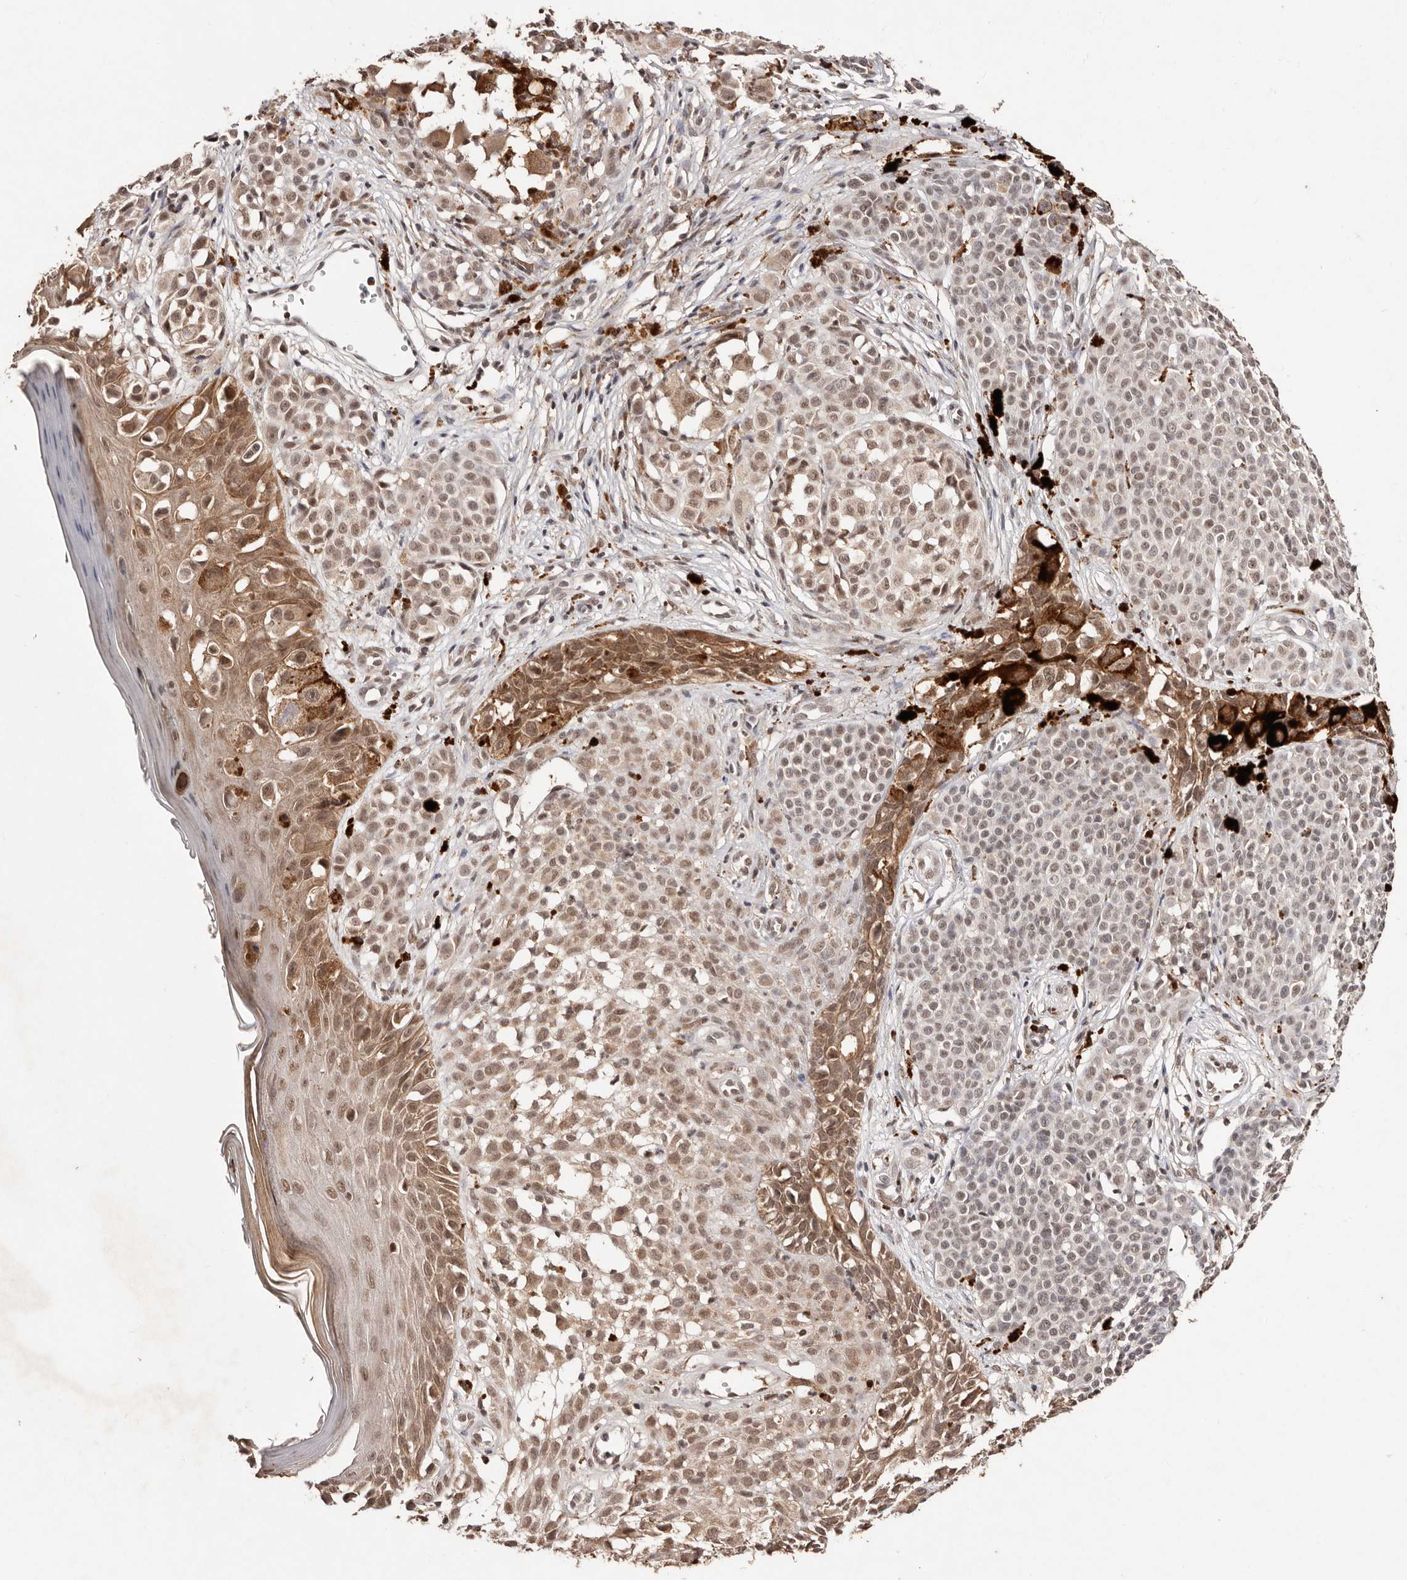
{"staining": {"intensity": "moderate", "quantity": "25%-75%", "location": "cytoplasmic/membranous,nuclear"}, "tissue": "melanoma", "cell_type": "Tumor cells", "image_type": "cancer", "snomed": [{"axis": "morphology", "description": "Malignant melanoma, NOS"}, {"axis": "topography", "description": "Skin of leg"}], "caption": "Immunohistochemical staining of malignant melanoma shows moderate cytoplasmic/membranous and nuclear protein expression in approximately 25%-75% of tumor cells.", "gene": "BICRAL", "patient": {"sex": "female", "age": 72}}